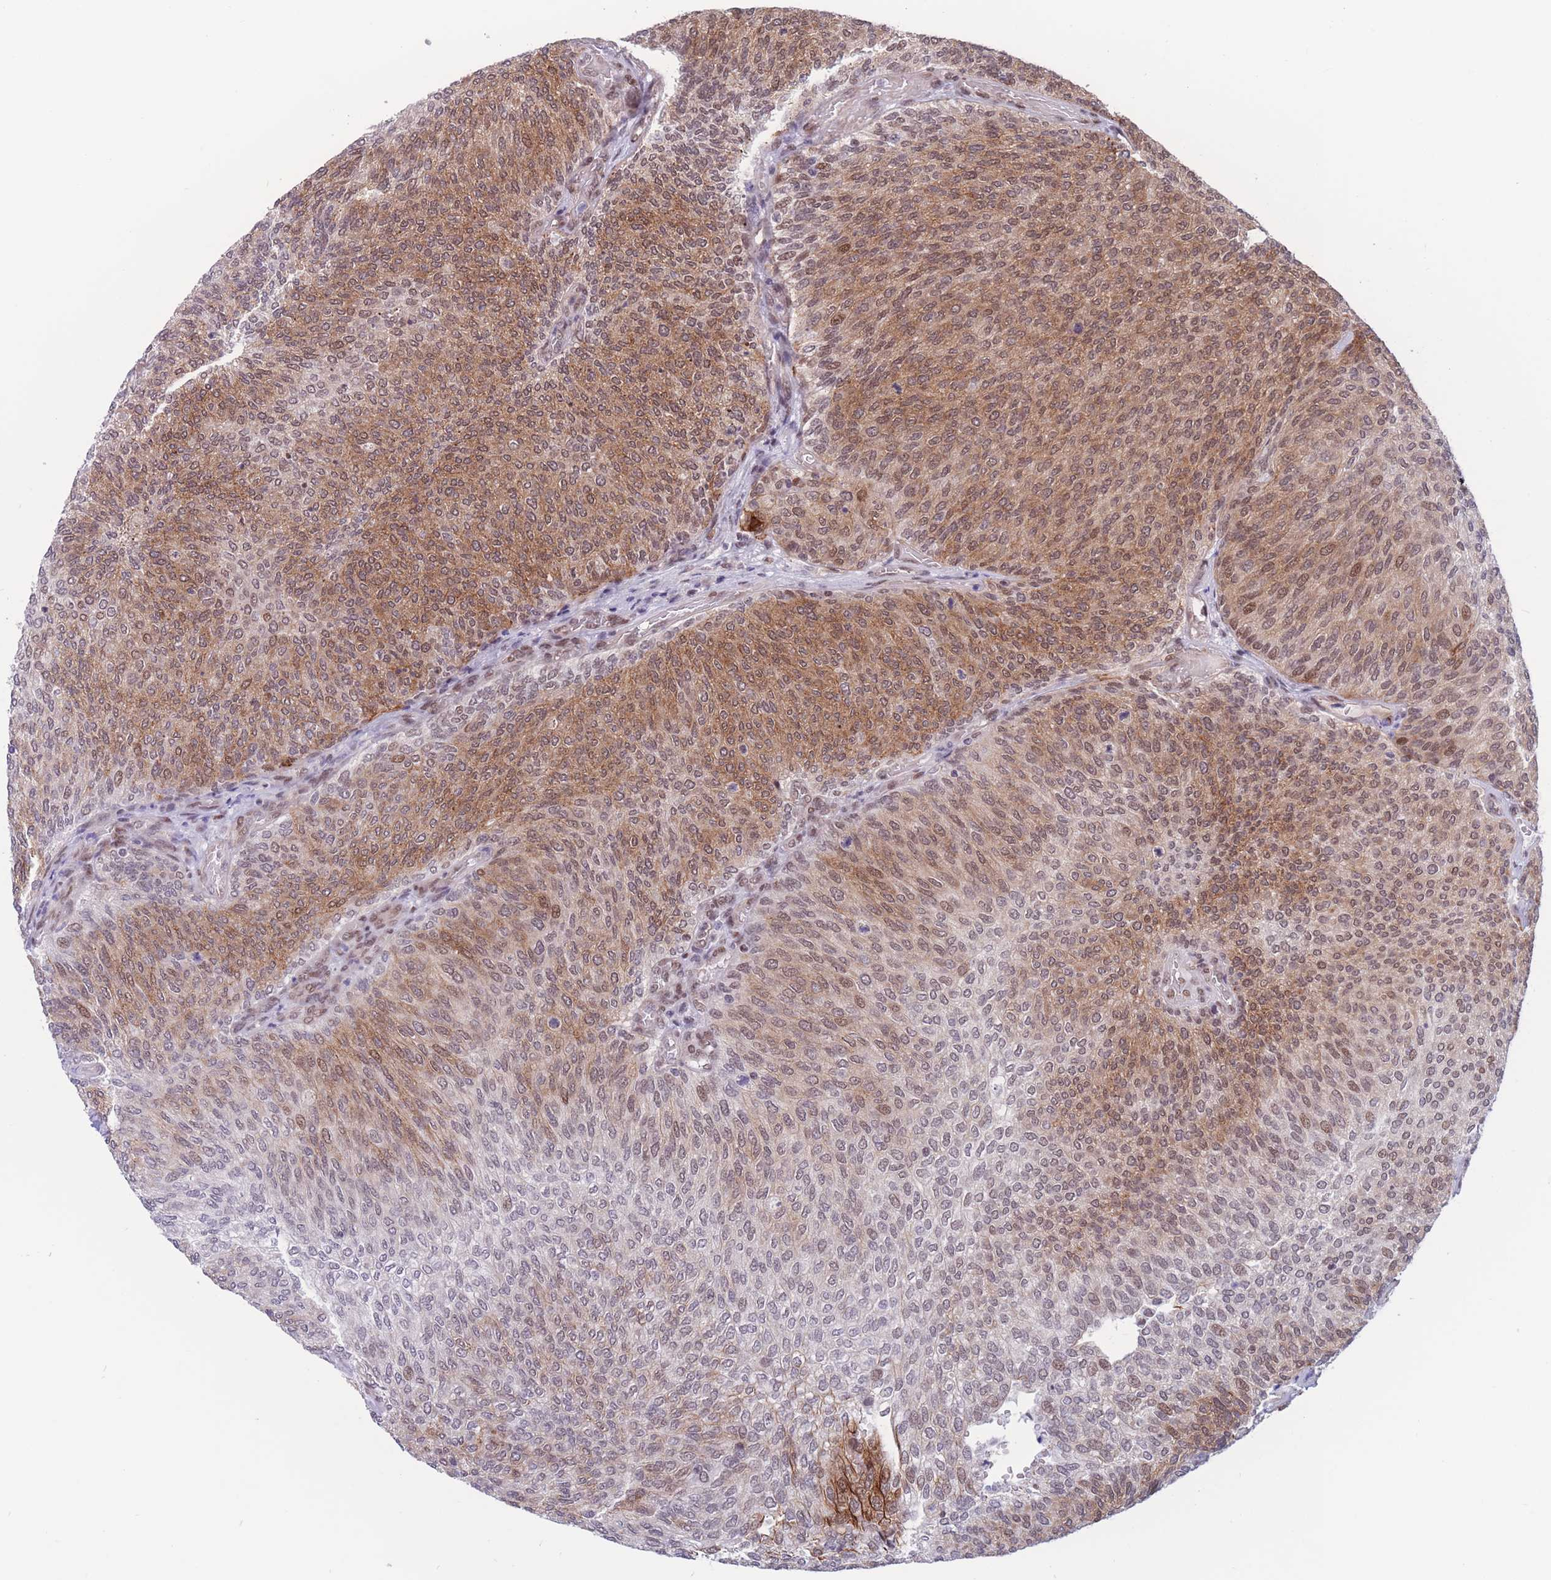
{"staining": {"intensity": "moderate", "quantity": "25%-75%", "location": "cytoplasmic/membranous,nuclear"}, "tissue": "urothelial cancer", "cell_type": "Tumor cells", "image_type": "cancer", "snomed": [{"axis": "morphology", "description": "Urothelial carcinoma, Low grade"}, {"axis": "topography", "description": "Urinary bladder"}], "caption": "Immunohistochemistry (IHC) of low-grade urothelial carcinoma exhibits medium levels of moderate cytoplasmic/membranous and nuclear staining in approximately 25%-75% of tumor cells. (IHC, brightfield microscopy, high magnification).", "gene": "BCL9L", "patient": {"sex": "female", "age": 79}}